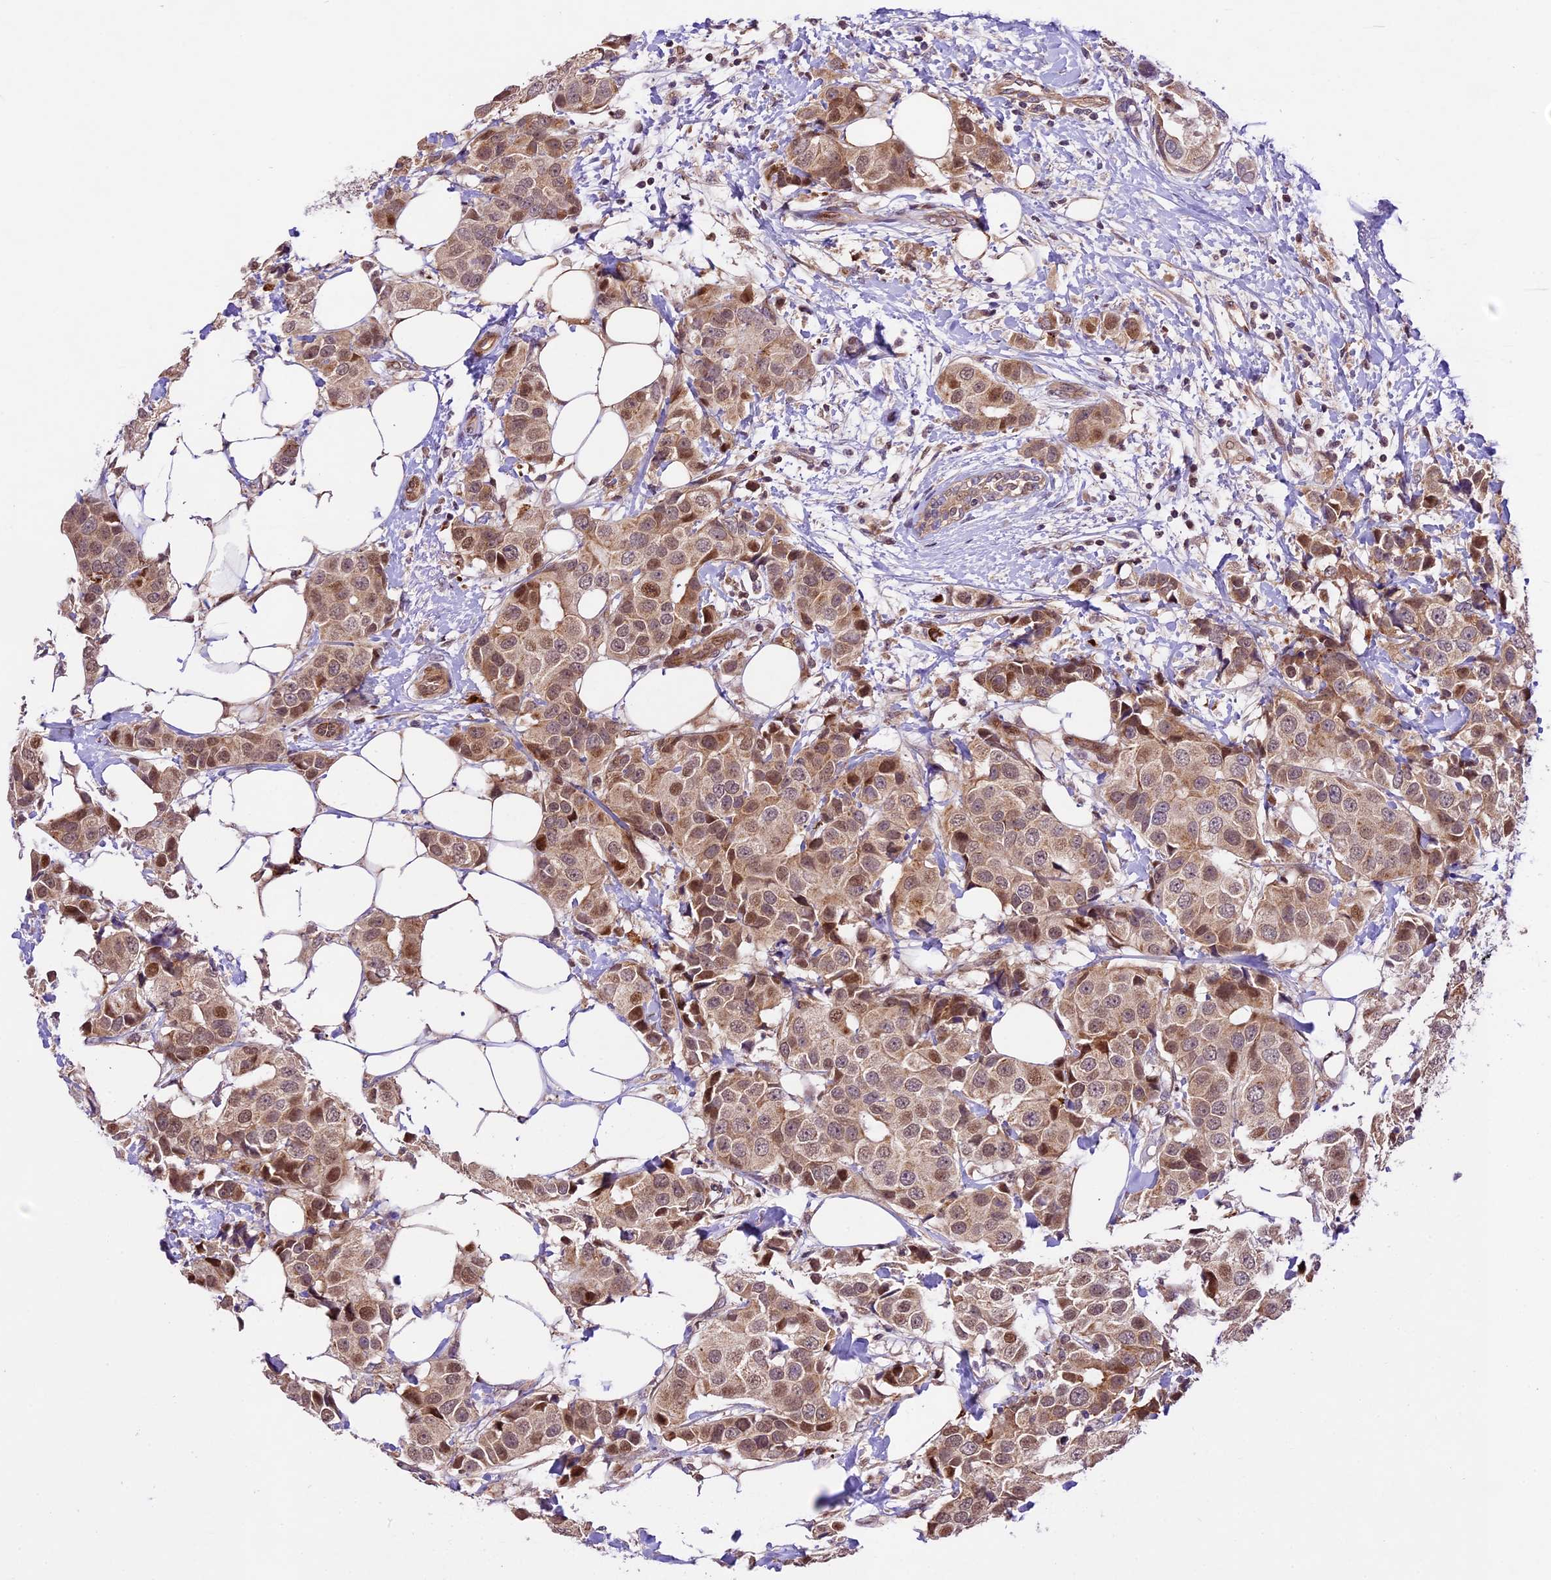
{"staining": {"intensity": "moderate", "quantity": ">75%", "location": "cytoplasmic/membranous,nuclear"}, "tissue": "breast cancer", "cell_type": "Tumor cells", "image_type": "cancer", "snomed": [{"axis": "morphology", "description": "Normal tissue, NOS"}, {"axis": "morphology", "description": "Duct carcinoma"}, {"axis": "topography", "description": "Breast"}], "caption": "High-power microscopy captured an IHC histopathology image of breast intraductal carcinoma, revealing moderate cytoplasmic/membranous and nuclear staining in approximately >75% of tumor cells.", "gene": "CCSER1", "patient": {"sex": "female", "age": 39}}